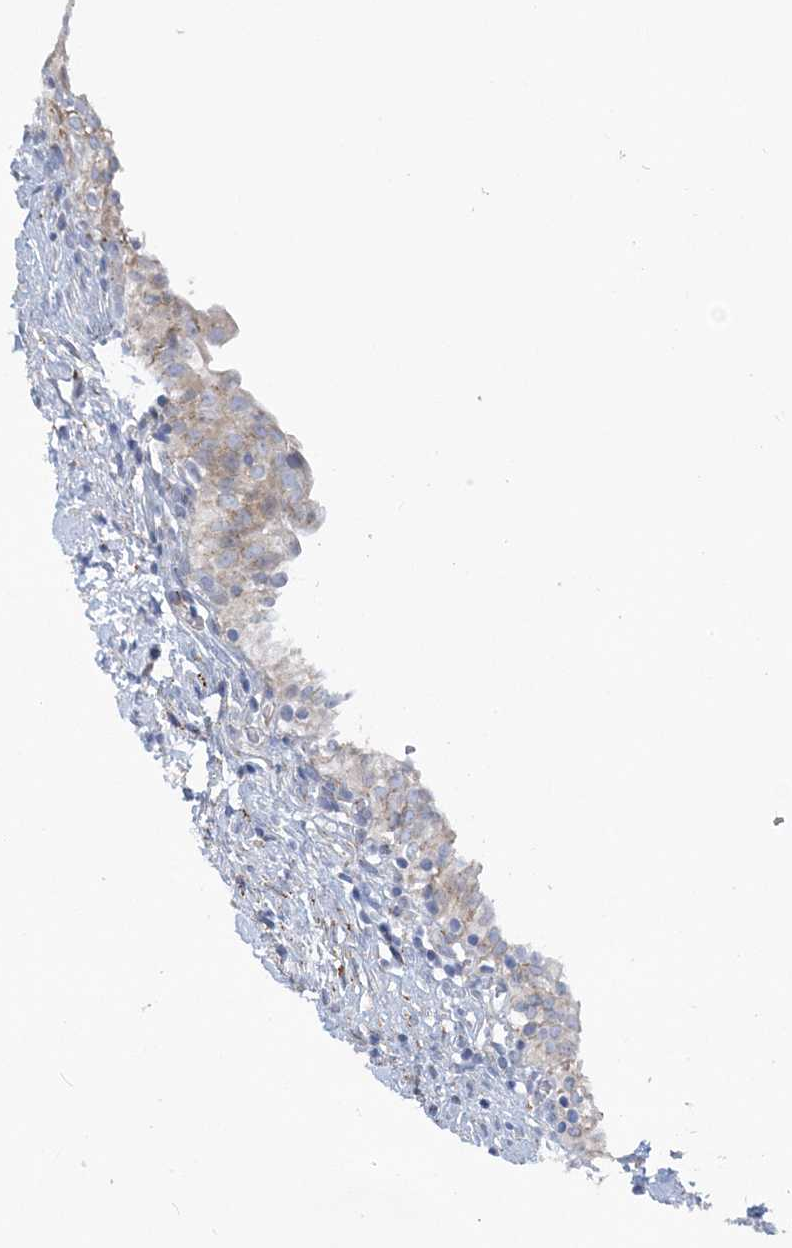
{"staining": {"intensity": "moderate", "quantity": "25%-75%", "location": "cytoplasmic/membranous"}, "tissue": "urinary bladder", "cell_type": "Urothelial cells", "image_type": "normal", "snomed": [{"axis": "morphology", "description": "Normal tissue, NOS"}, {"axis": "topography", "description": "Urinary bladder"}], "caption": "Urothelial cells demonstrate medium levels of moderate cytoplasmic/membranous positivity in approximately 25%-75% of cells in unremarkable urinary bladder. The protein is stained brown, and the nuclei are stained in blue (DAB (3,3'-diaminobenzidine) IHC with brightfield microscopy, high magnification).", "gene": "PLEKHG4B", "patient": {"sex": "male", "age": 55}}